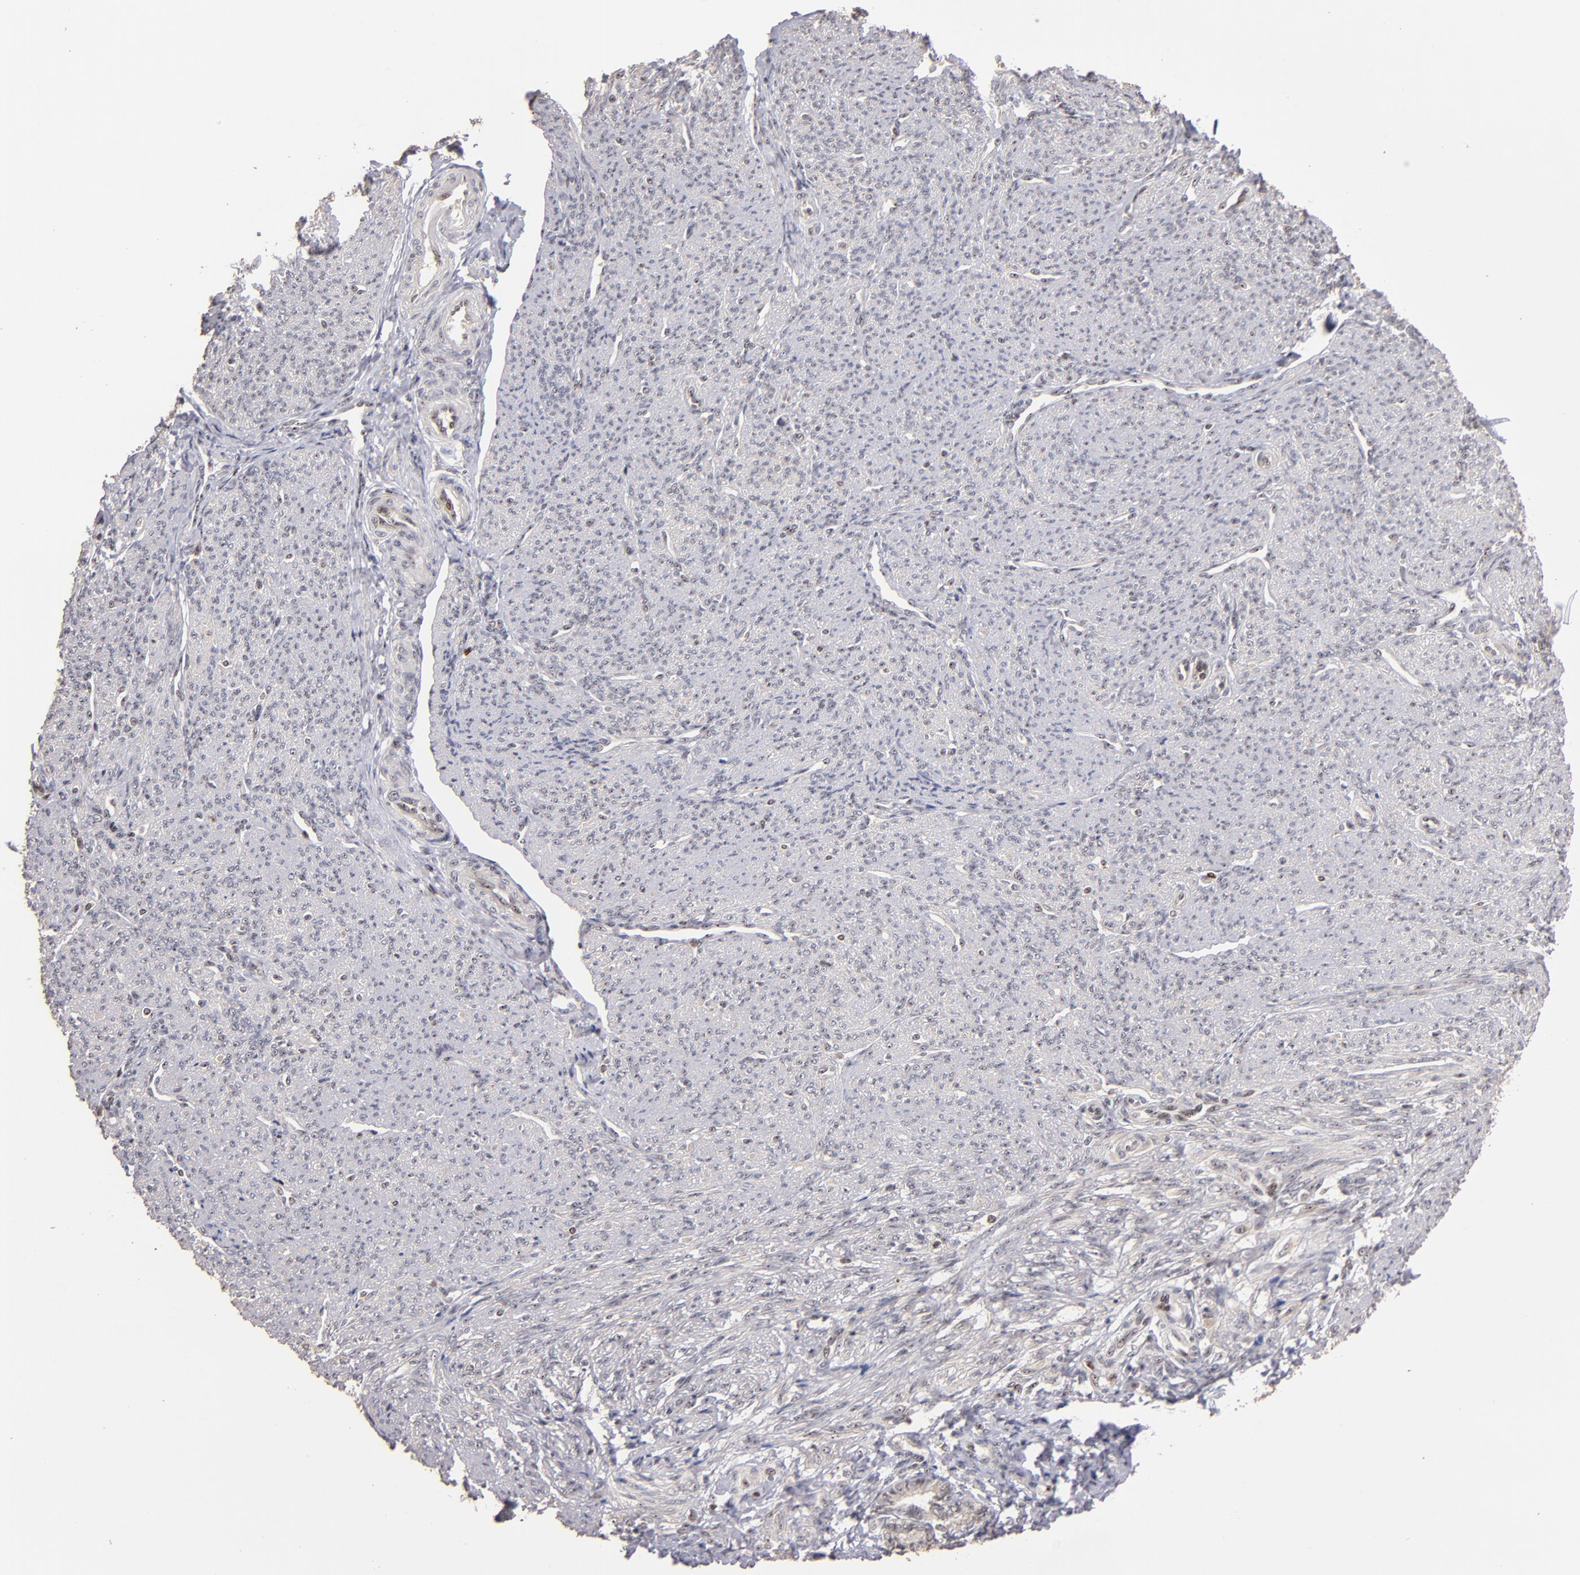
{"staining": {"intensity": "negative", "quantity": "none", "location": "none"}, "tissue": "smooth muscle", "cell_type": "Smooth muscle cells", "image_type": "normal", "snomed": [{"axis": "morphology", "description": "Normal tissue, NOS"}, {"axis": "topography", "description": "Cervix"}, {"axis": "topography", "description": "Endometrium"}], "caption": "A high-resolution micrograph shows immunohistochemistry staining of benign smooth muscle, which reveals no significant staining in smooth muscle cells. (Brightfield microscopy of DAB immunohistochemistry (IHC) at high magnification).", "gene": "PCNX4", "patient": {"sex": "female", "age": 65}}